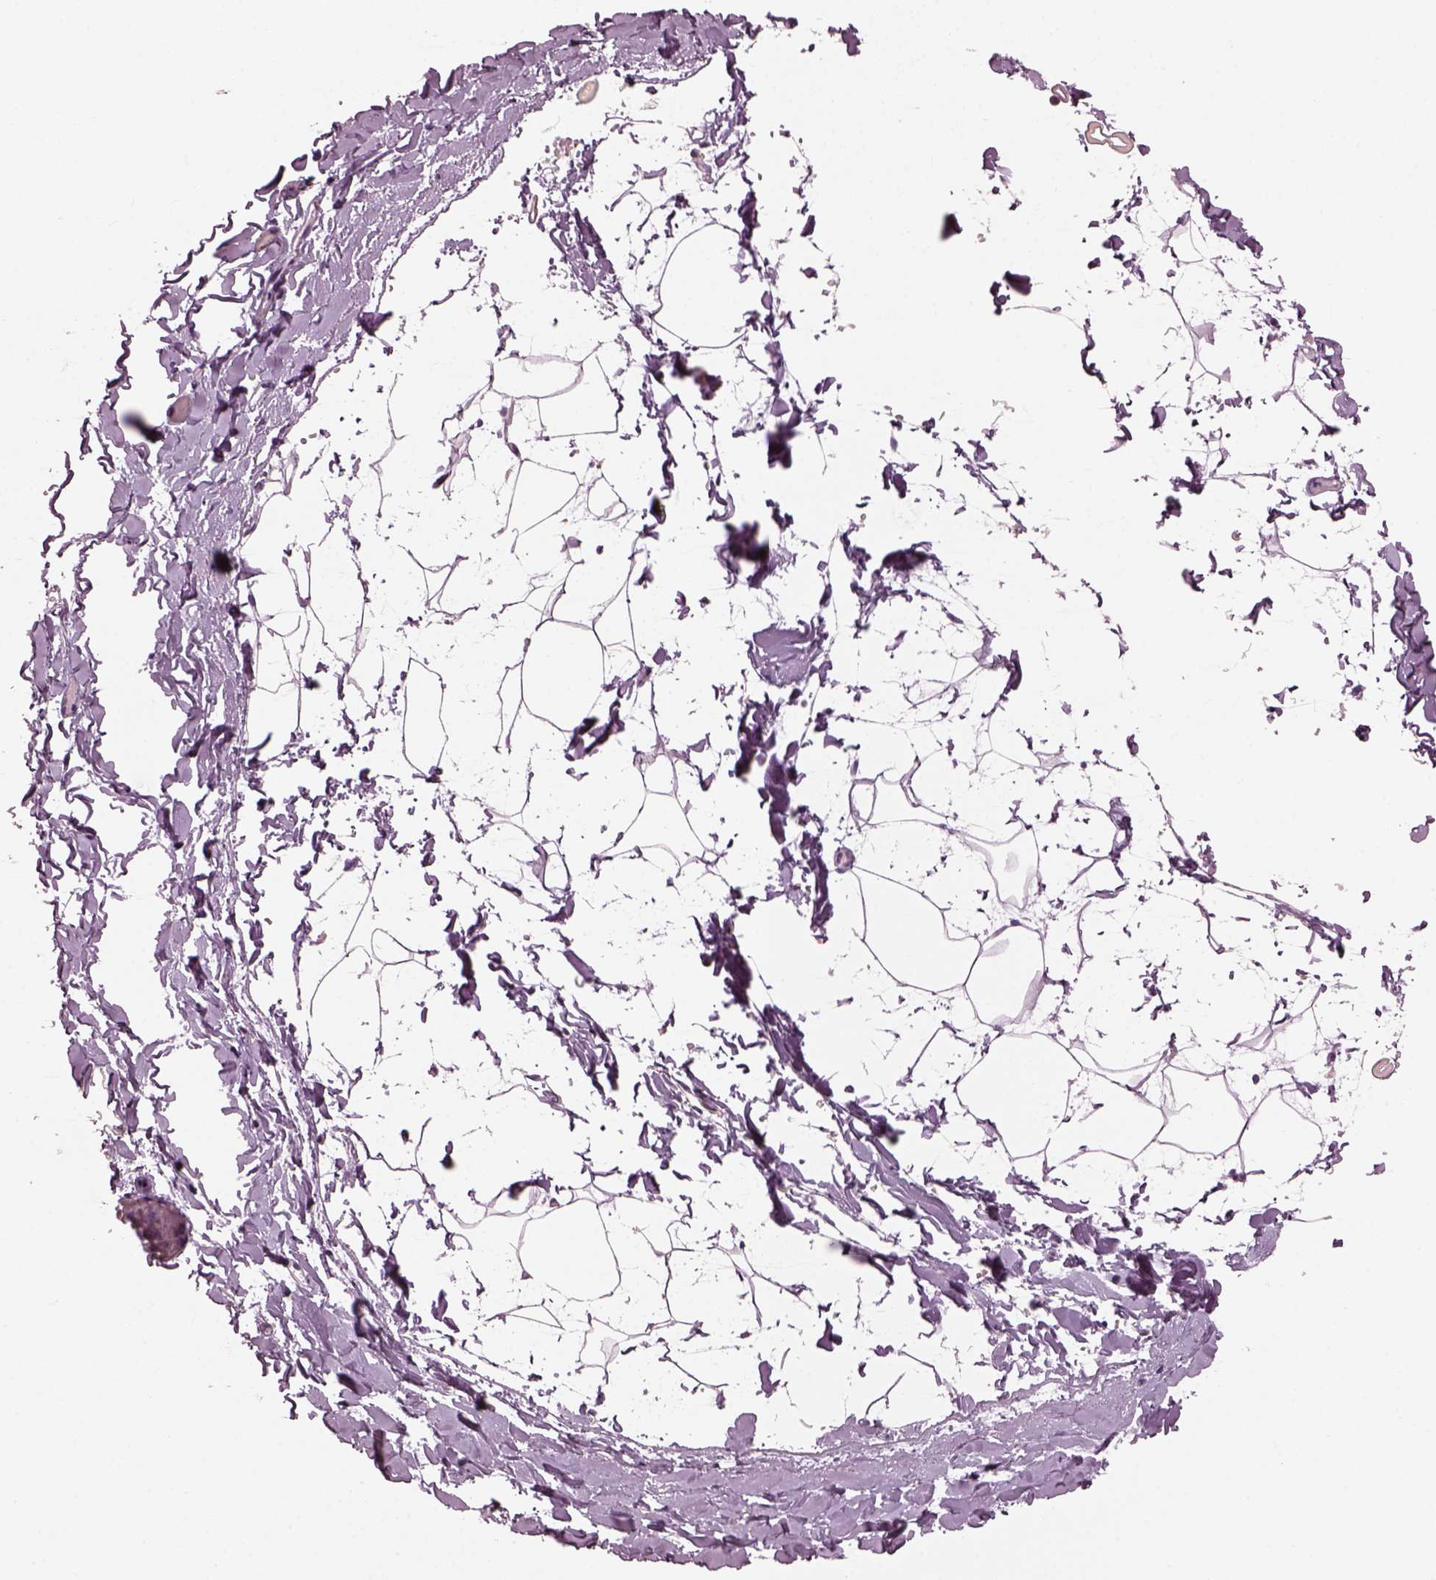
{"staining": {"intensity": "negative", "quantity": "none", "location": "none"}, "tissue": "adipose tissue", "cell_type": "Adipocytes", "image_type": "normal", "snomed": [{"axis": "morphology", "description": "Normal tissue, NOS"}, {"axis": "topography", "description": "Gallbladder"}, {"axis": "topography", "description": "Peripheral nerve tissue"}], "caption": "IHC photomicrograph of benign adipose tissue: human adipose tissue stained with DAB (3,3'-diaminobenzidine) exhibits no significant protein staining in adipocytes.", "gene": "SHTN1", "patient": {"sex": "female", "age": 45}}